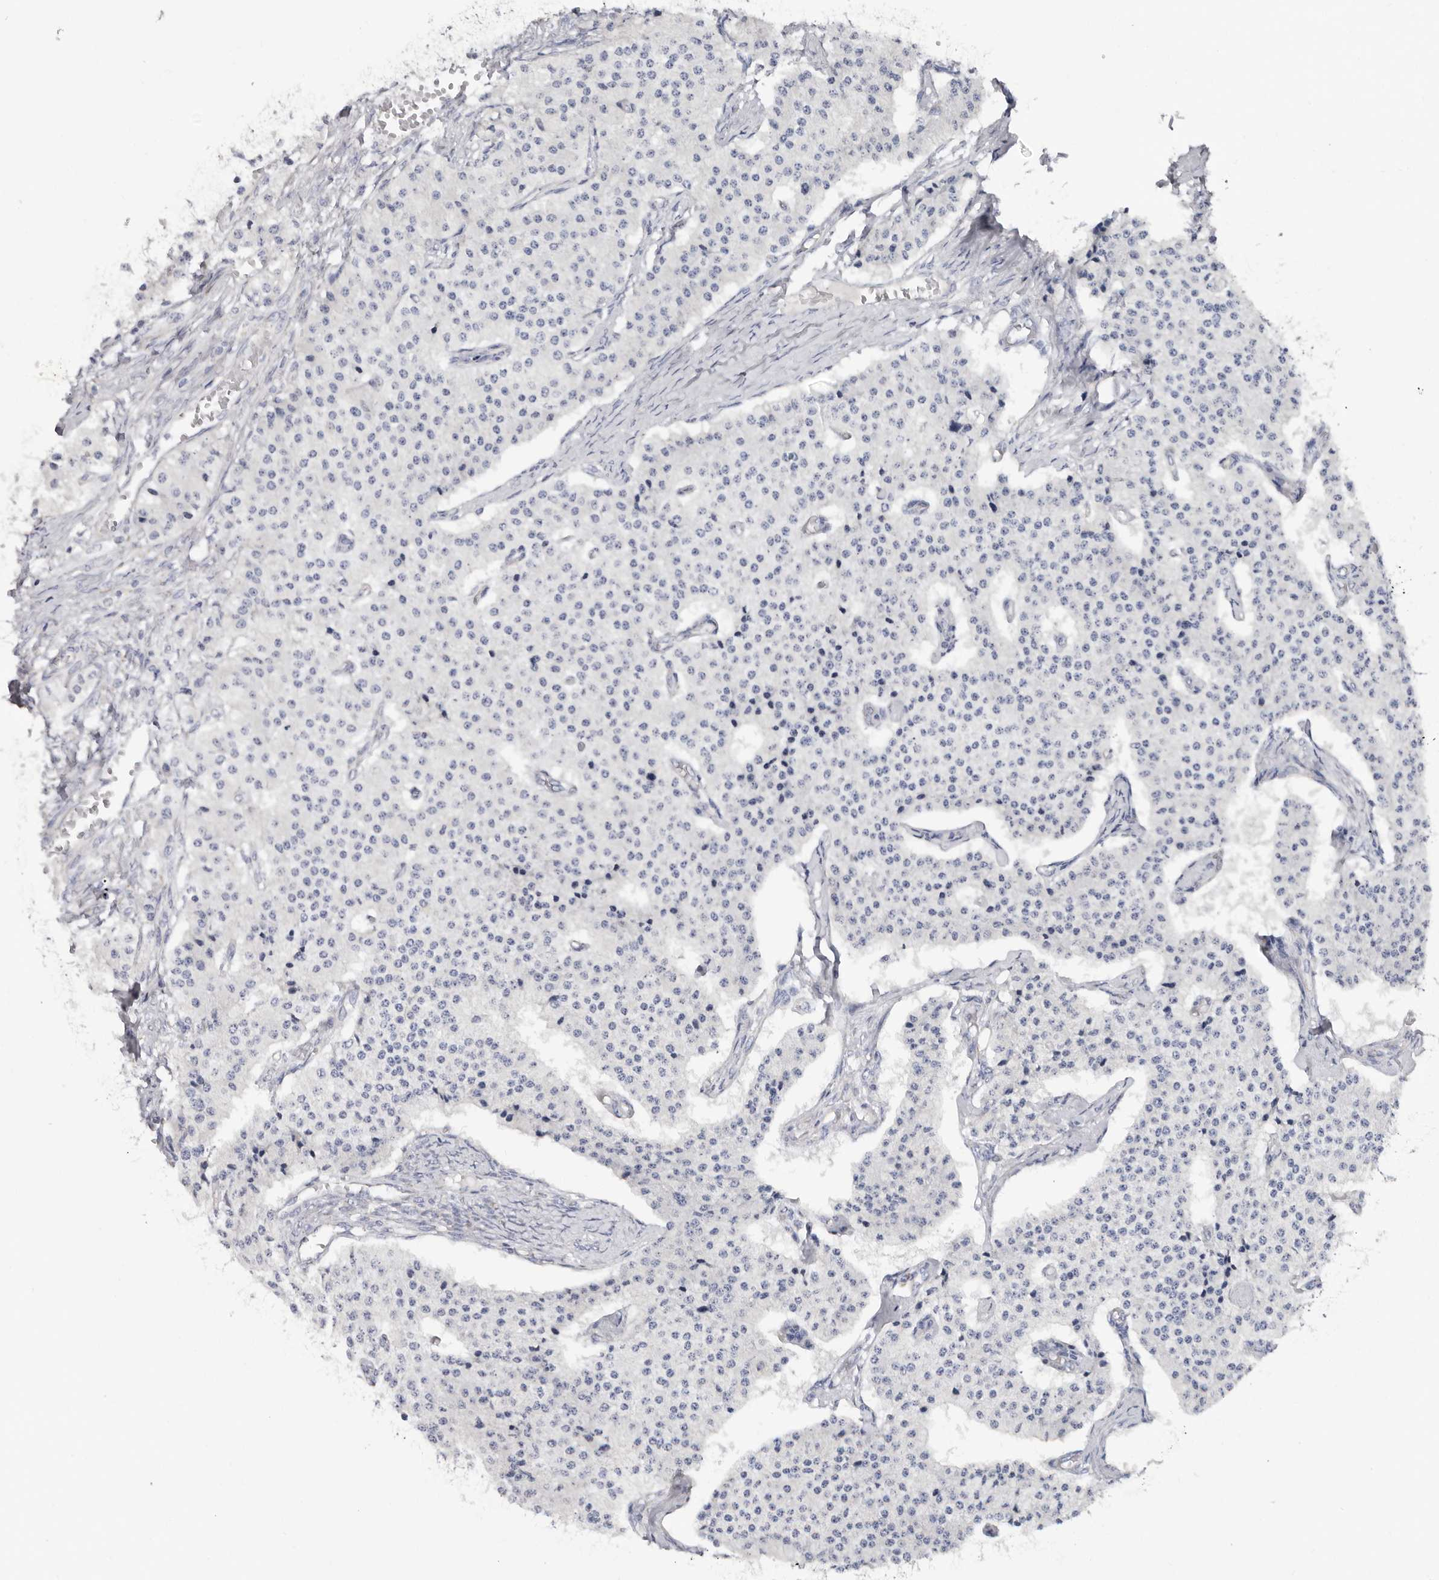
{"staining": {"intensity": "negative", "quantity": "none", "location": "none"}, "tissue": "carcinoid", "cell_type": "Tumor cells", "image_type": "cancer", "snomed": [{"axis": "morphology", "description": "Carcinoid, malignant, NOS"}, {"axis": "topography", "description": "Colon"}], "caption": "Immunohistochemistry (IHC) histopathology image of neoplastic tissue: carcinoid (malignant) stained with DAB (3,3'-diaminobenzidine) exhibits no significant protein positivity in tumor cells.", "gene": "RSPO2", "patient": {"sex": "female", "age": 52}}